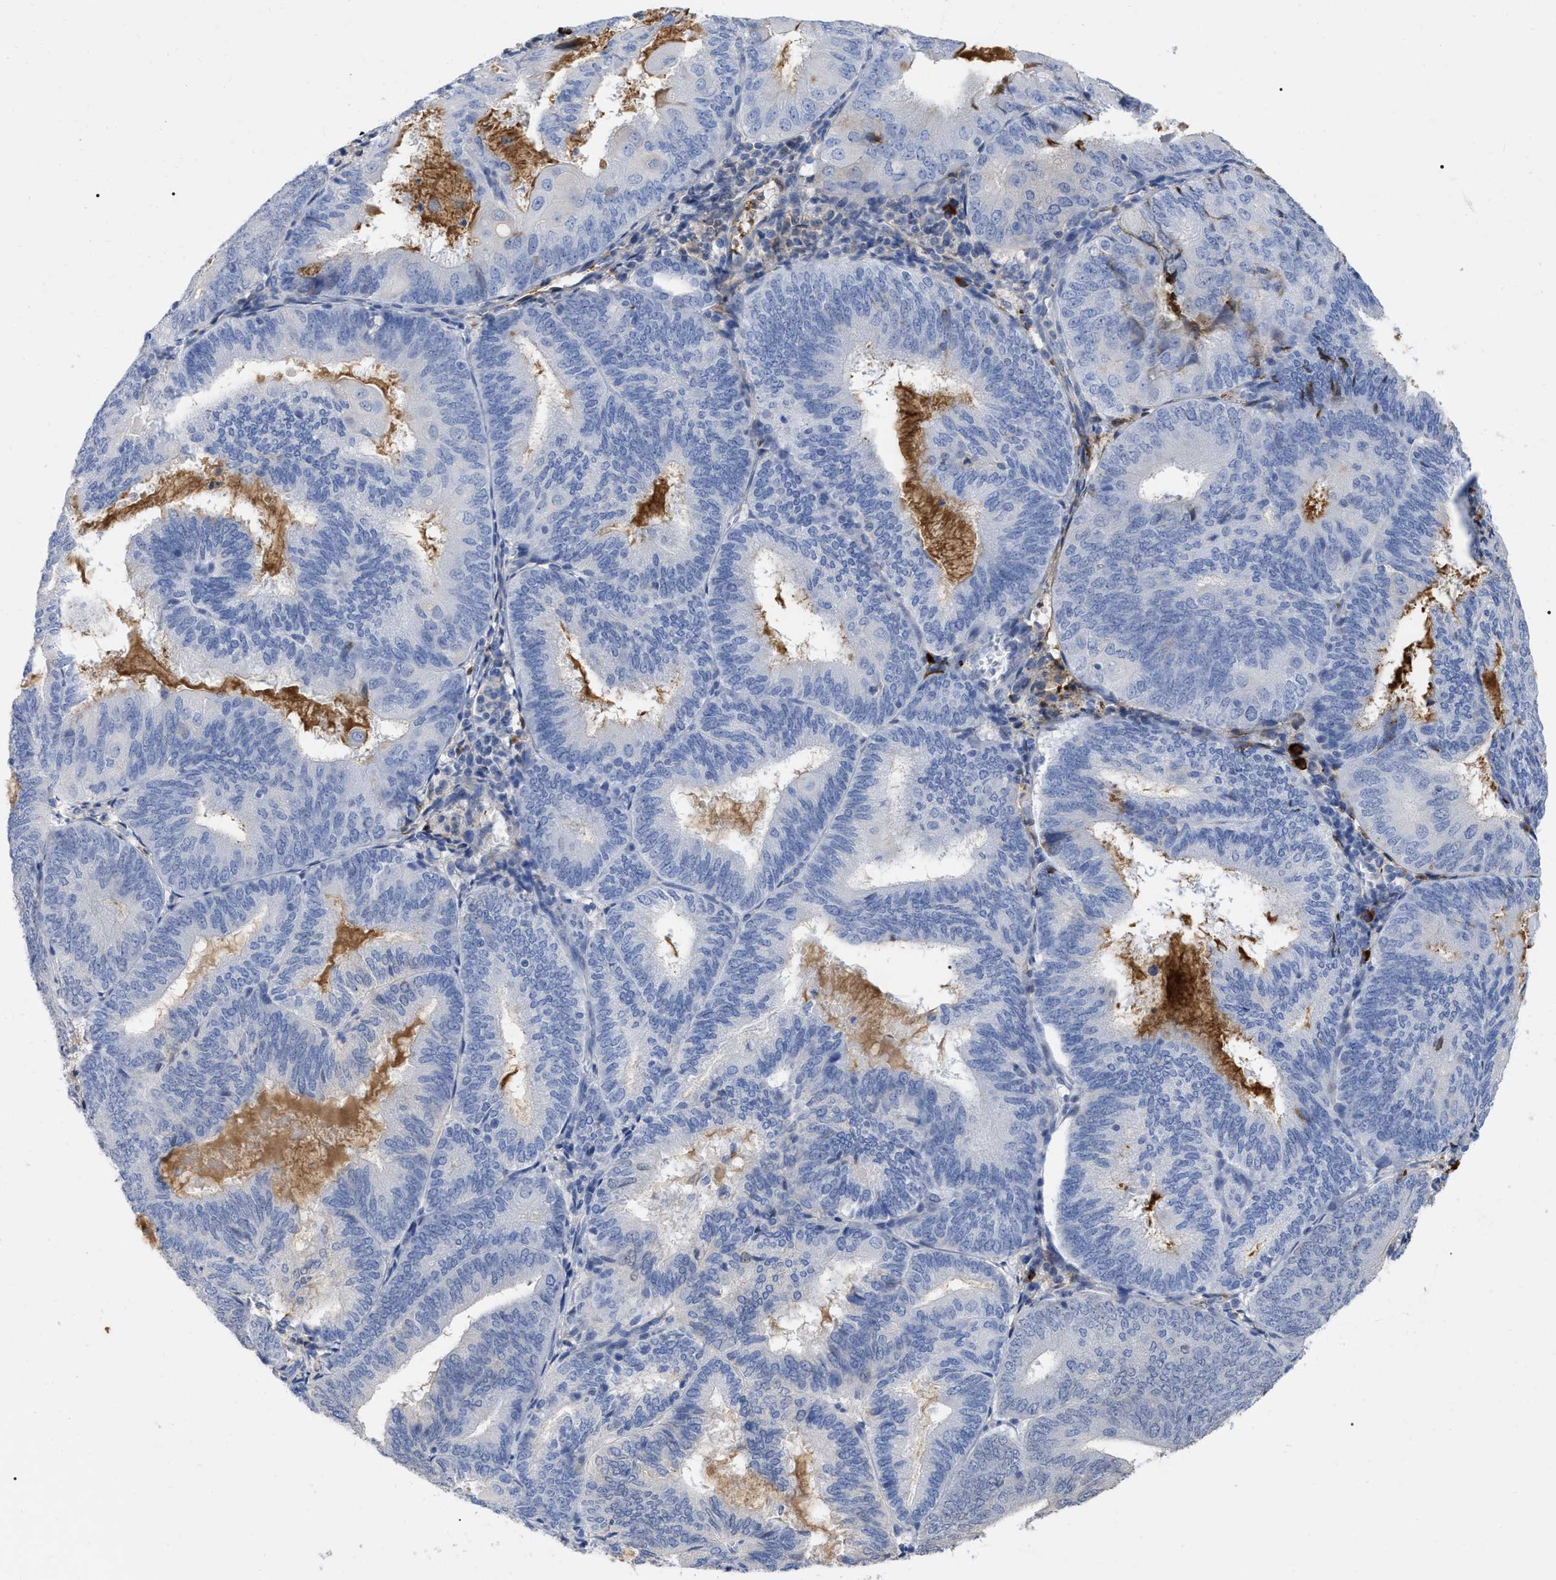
{"staining": {"intensity": "negative", "quantity": "none", "location": "none"}, "tissue": "endometrial cancer", "cell_type": "Tumor cells", "image_type": "cancer", "snomed": [{"axis": "morphology", "description": "Adenocarcinoma, NOS"}, {"axis": "topography", "description": "Endometrium"}], "caption": "High magnification brightfield microscopy of endometrial cancer (adenocarcinoma) stained with DAB (3,3'-diaminobenzidine) (brown) and counterstained with hematoxylin (blue): tumor cells show no significant staining. (IHC, brightfield microscopy, high magnification).", "gene": "IGHV5-51", "patient": {"sex": "female", "age": 81}}